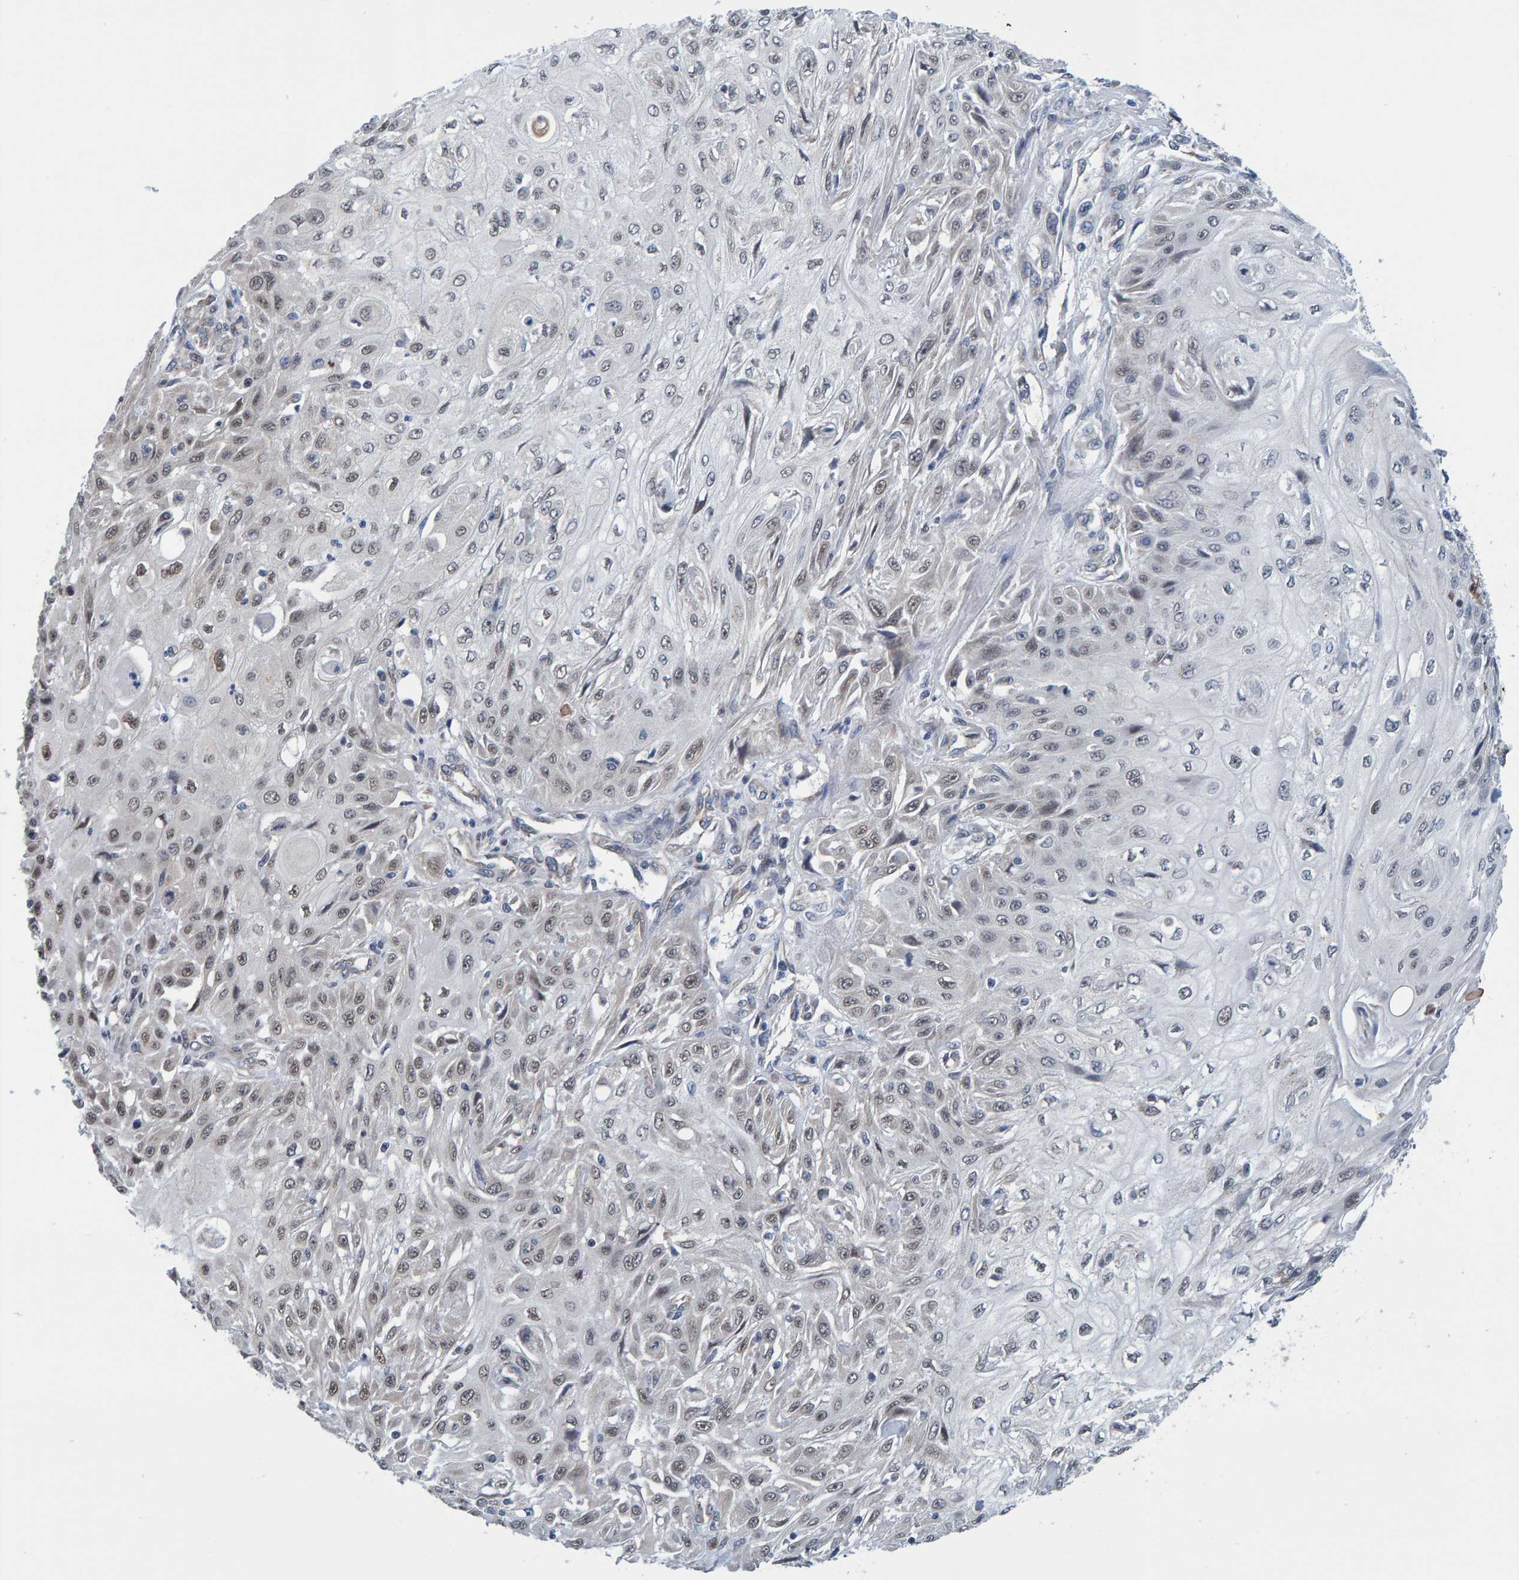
{"staining": {"intensity": "weak", "quantity": "<25%", "location": "nuclear"}, "tissue": "skin cancer", "cell_type": "Tumor cells", "image_type": "cancer", "snomed": [{"axis": "morphology", "description": "Squamous cell carcinoma, NOS"}, {"axis": "morphology", "description": "Squamous cell carcinoma, metastatic, NOS"}, {"axis": "topography", "description": "Skin"}, {"axis": "topography", "description": "Lymph node"}], "caption": "This is an immunohistochemistry histopathology image of metastatic squamous cell carcinoma (skin). There is no expression in tumor cells.", "gene": "SCRN2", "patient": {"sex": "male", "age": 75}}